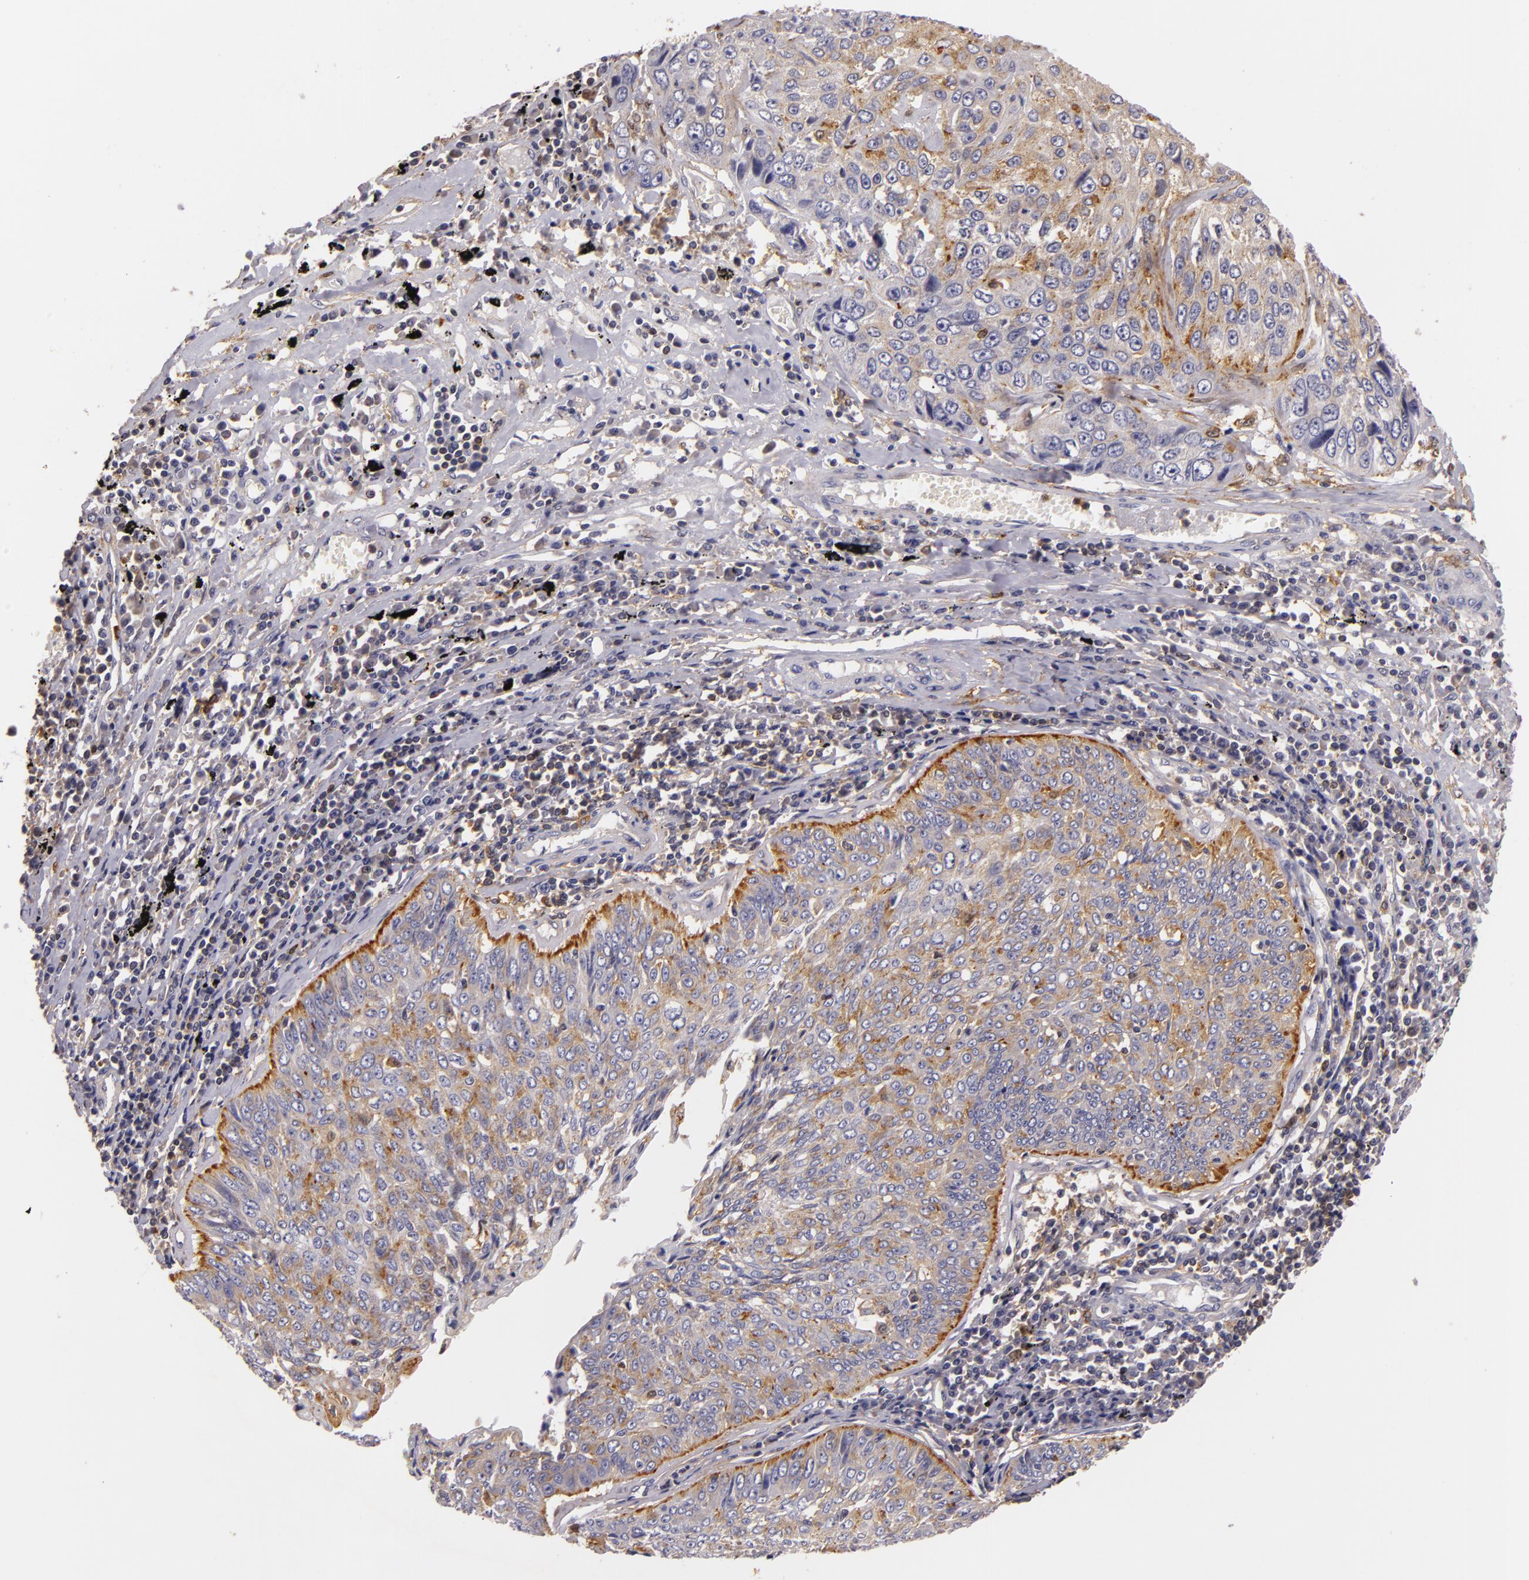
{"staining": {"intensity": "moderate", "quantity": ">75%", "location": "cytoplasmic/membranous"}, "tissue": "lung cancer", "cell_type": "Tumor cells", "image_type": "cancer", "snomed": [{"axis": "morphology", "description": "Adenocarcinoma, NOS"}, {"axis": "topography", "description": "Lung"}], "caption": "Immunohistochemical staining of lung cancer (adenocarcinoma) exhibits medium levels of moderate cytoplasmic/membranous expression in about >75% of tumor cells.", "gene": "TOM1", "patient": {"sex": "male", "age": 60}}